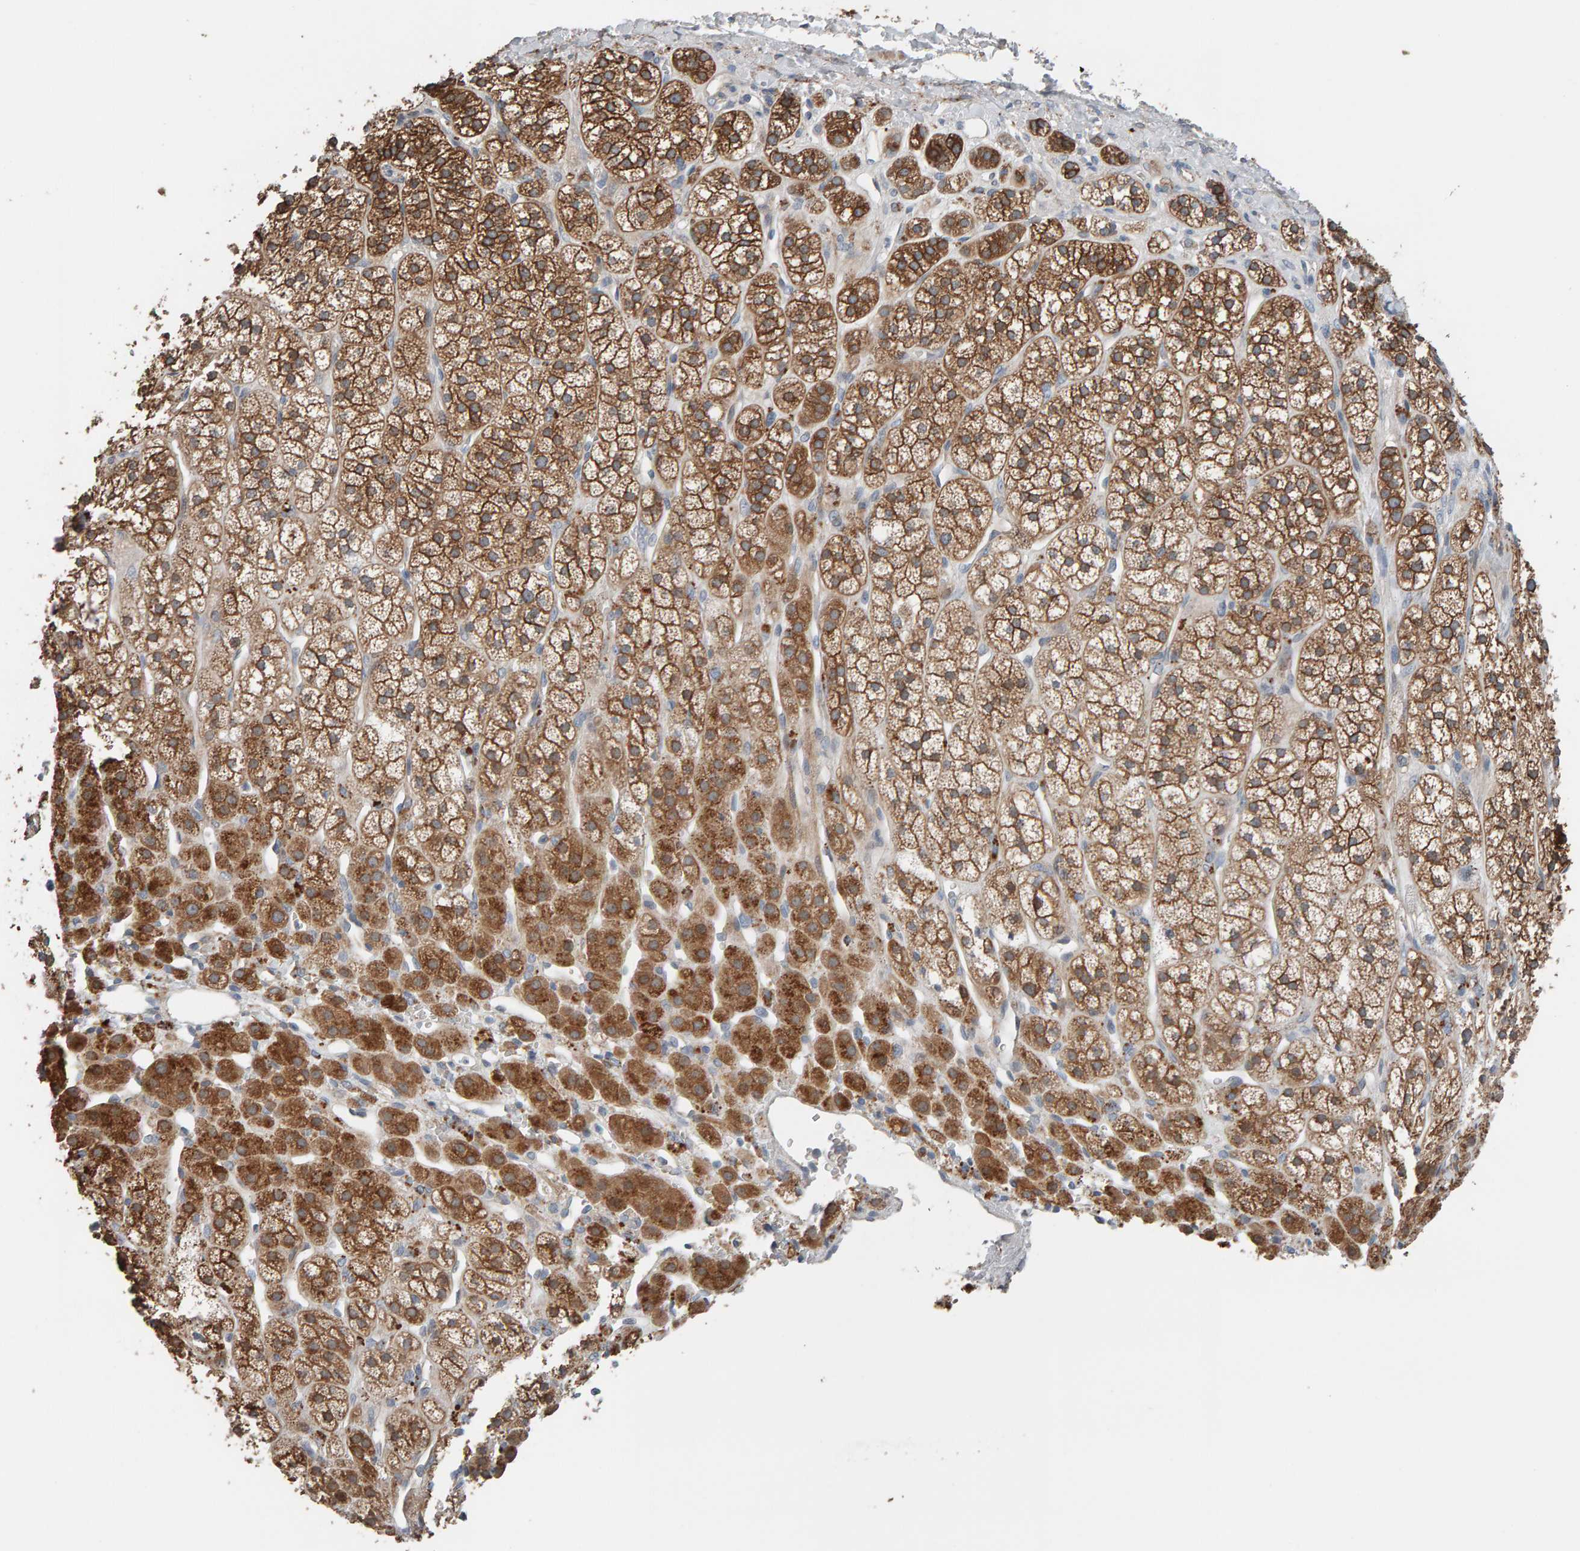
{"staining": {"intensity": "moderate", "quantity": ">75%", "location": "cytoplasmic/membranous"}, "tissue": "adrenal gland", "cell_type": "Glandular cells", "image_type": "normal", "snomed": [{"axis": "morphology", "description": "Normal tissue, NOS"}, {"axis": "topography", "description": "Adrenal gland"}], "caption": "This is an image of immunohistochemistry staining of unremarkable adrenal gland, which shows moderate positivity in the cytoplasmic/membranous of glandular cells.", "gene": "IPPK", "patient": {"sex": "male", "age": 56}}